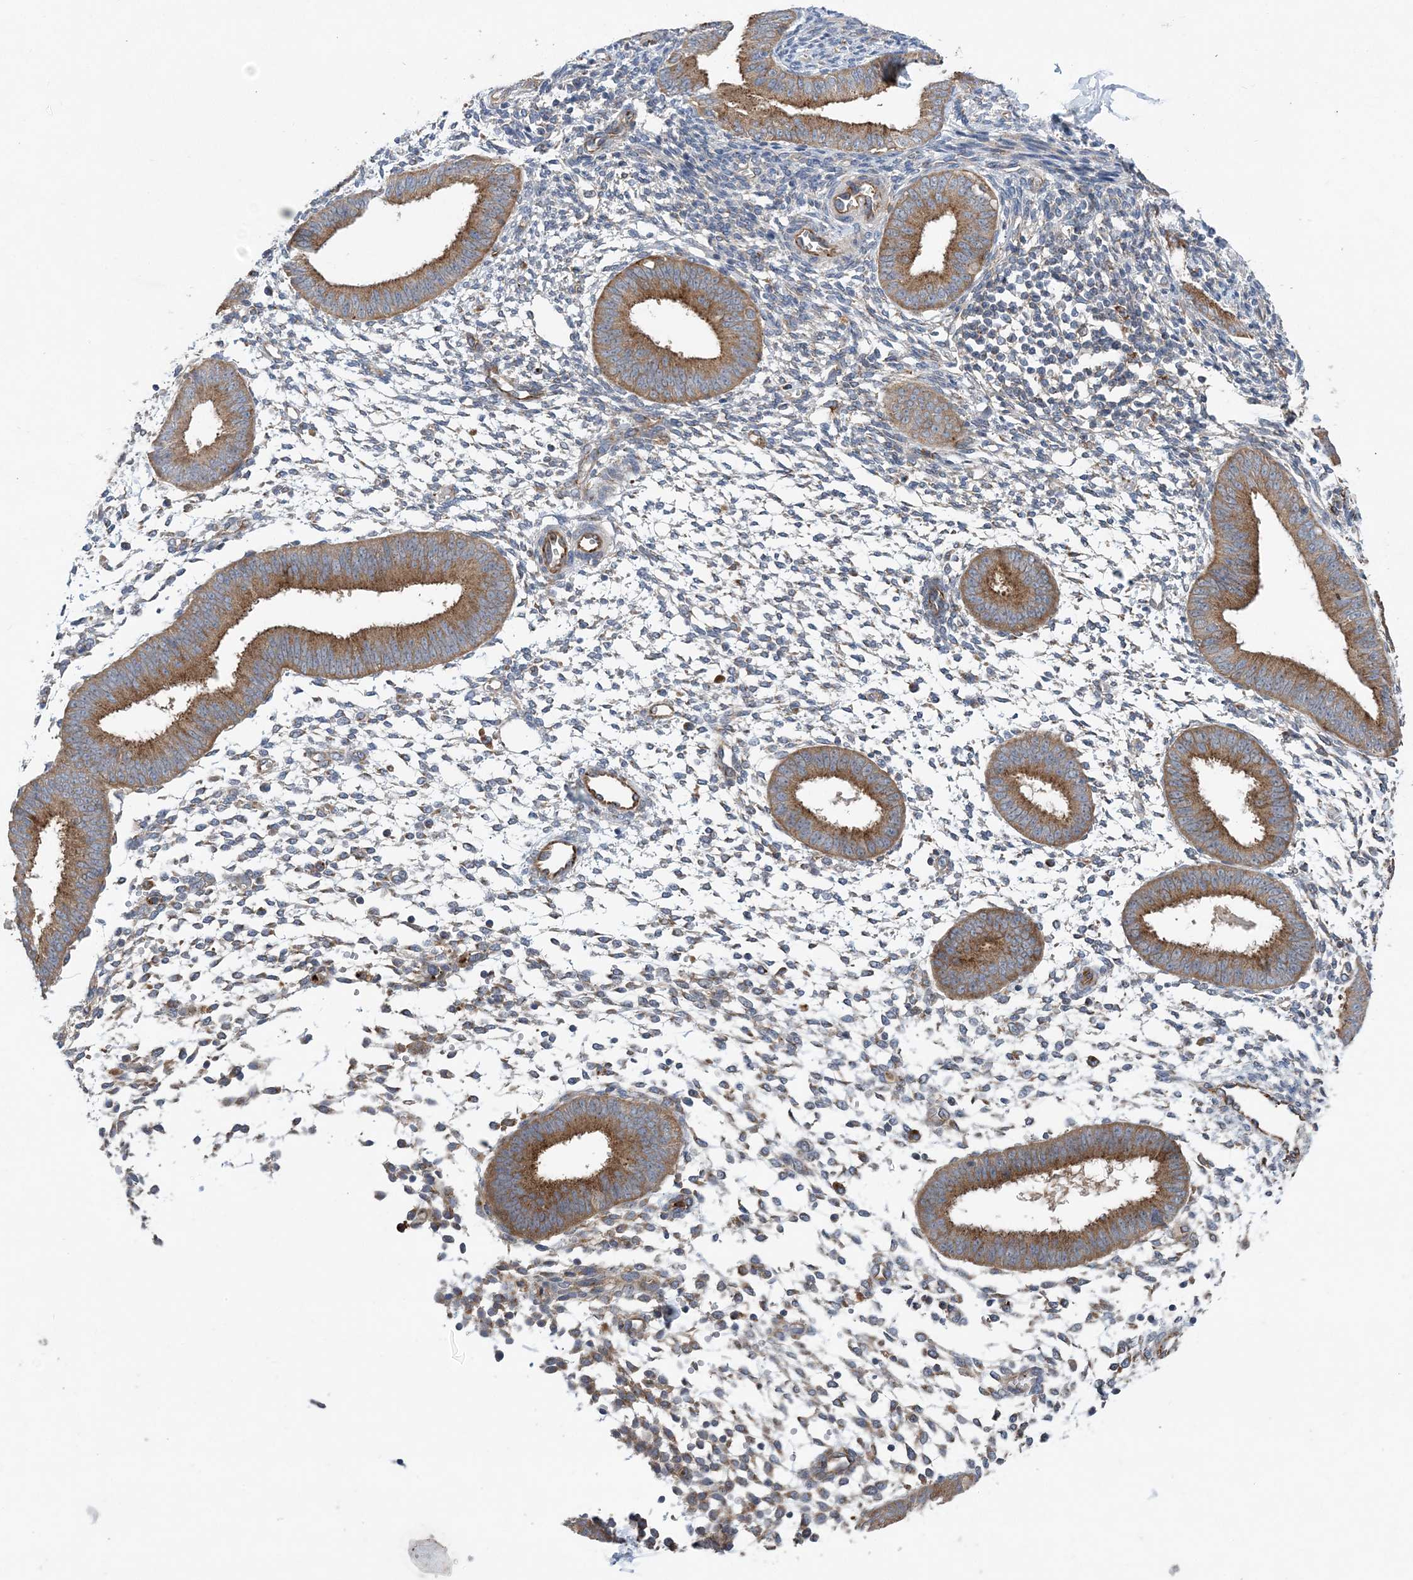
{"staining": {"intensity": "negative", "quantity": "none", "location": "none"}, "tissue": "endometrium", "cell_type": "Cells in endometrial stroma", "image_type": "normal", "snomed": [{"axis": "morphology", "description": "Normal tissue, NOS"}, {"axis": "topography", "description": "Uterus"}, {"axis": "topography", "description": "Endometrium"}], "caption": "This is an immunohistochemistry histopathology image of benign human endometrium. There is no positivity in cells in endometrial stroma.", "gene": "PTTG1IP", "patient": {"sex": "female", "age": 48}}